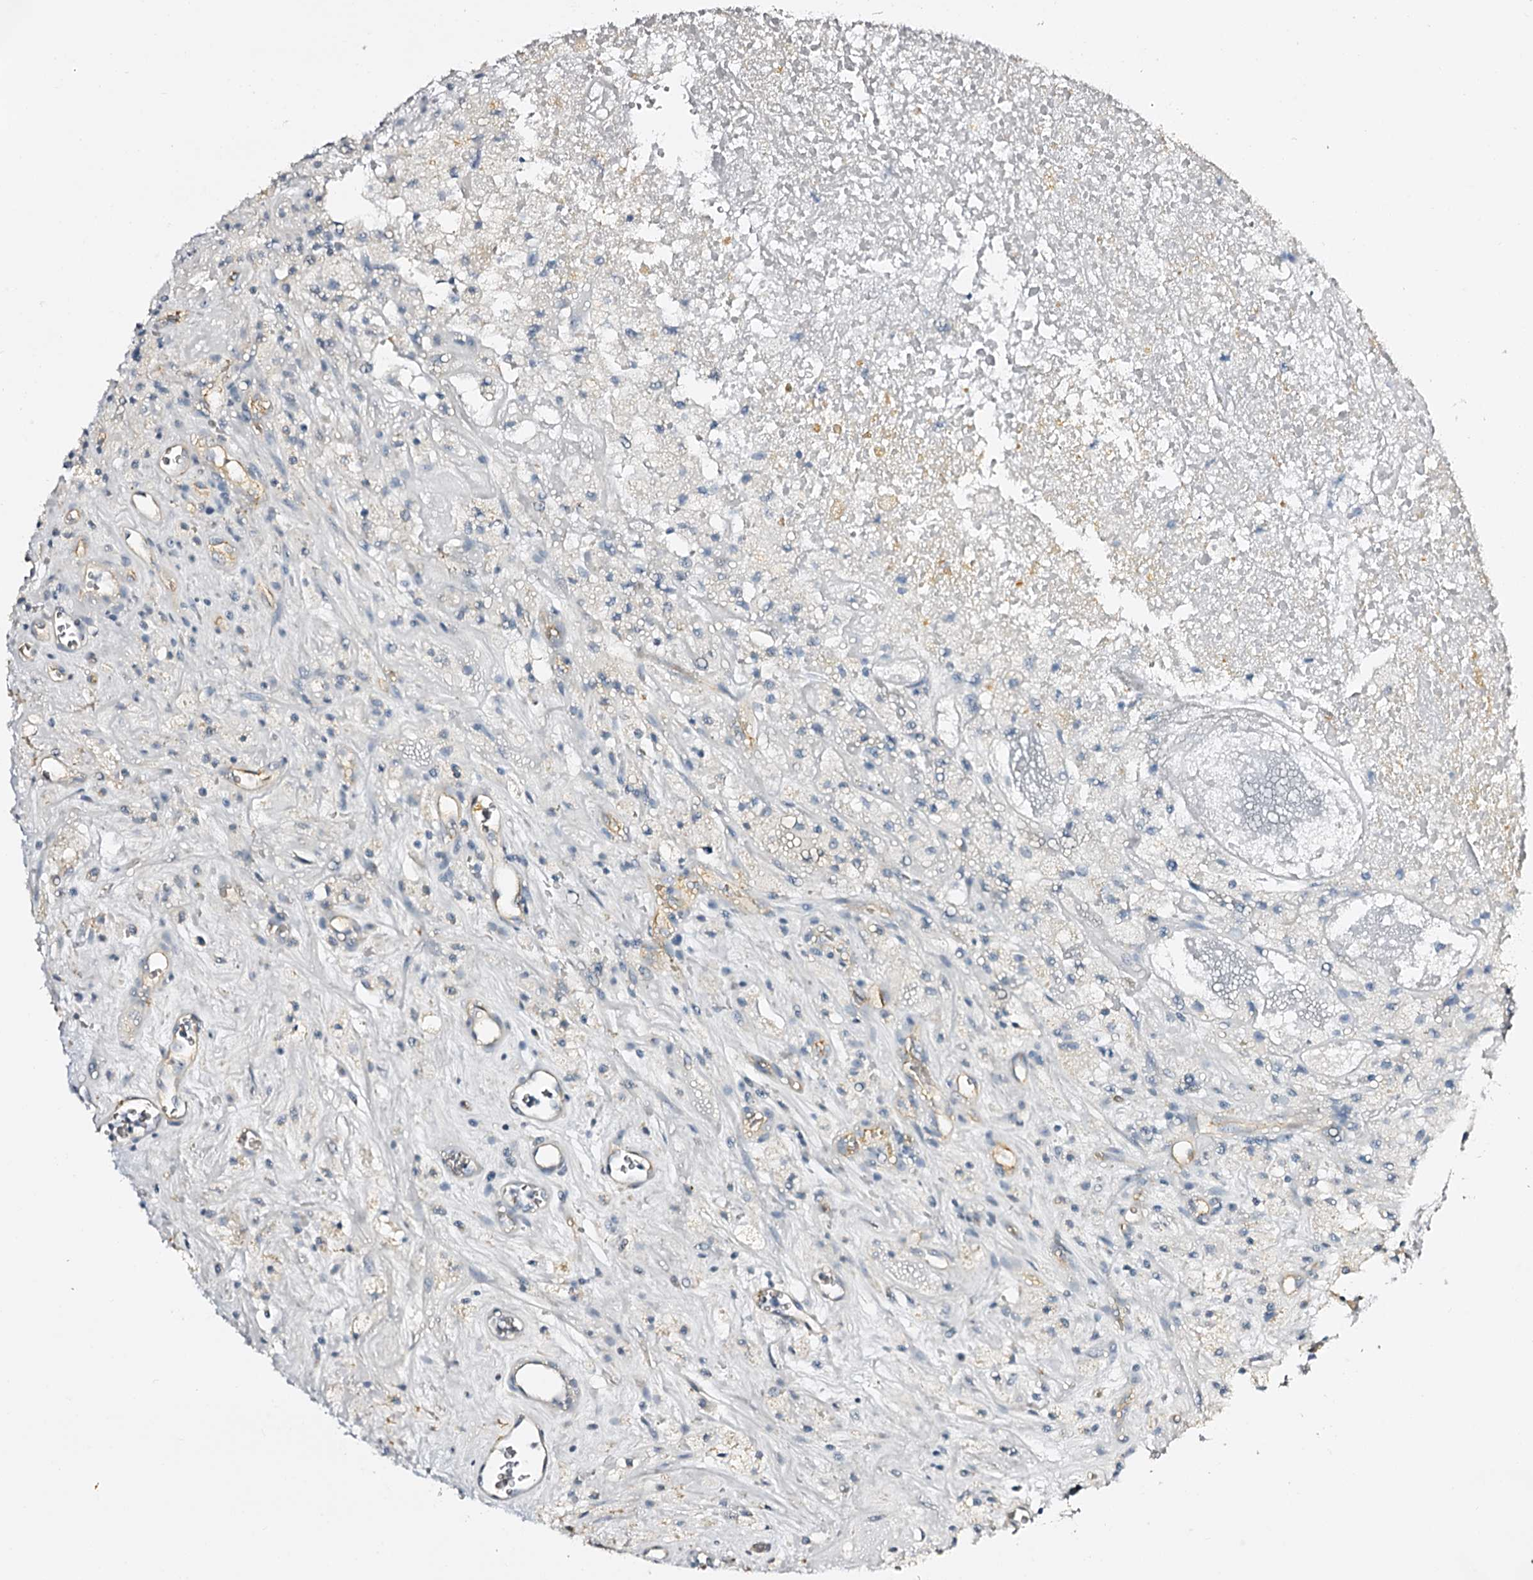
{"staining": {"intensity": "negative", "quantity": "none", "location": "none"}, "tissue": "glioma", "cell_type": "Tumor cells", "image_type": "cancer", "snomed": [{"axis": "morphology", "description": "Glioma, malignant, High grade"}, {"axis": "topography", "description": "Brain"}], "caption": "Tumor cells are negative for protein expression in human malignant glioma (high-grade).", "gene": "SLC1A3", "patient": {"sex": "male", "age": 76}}